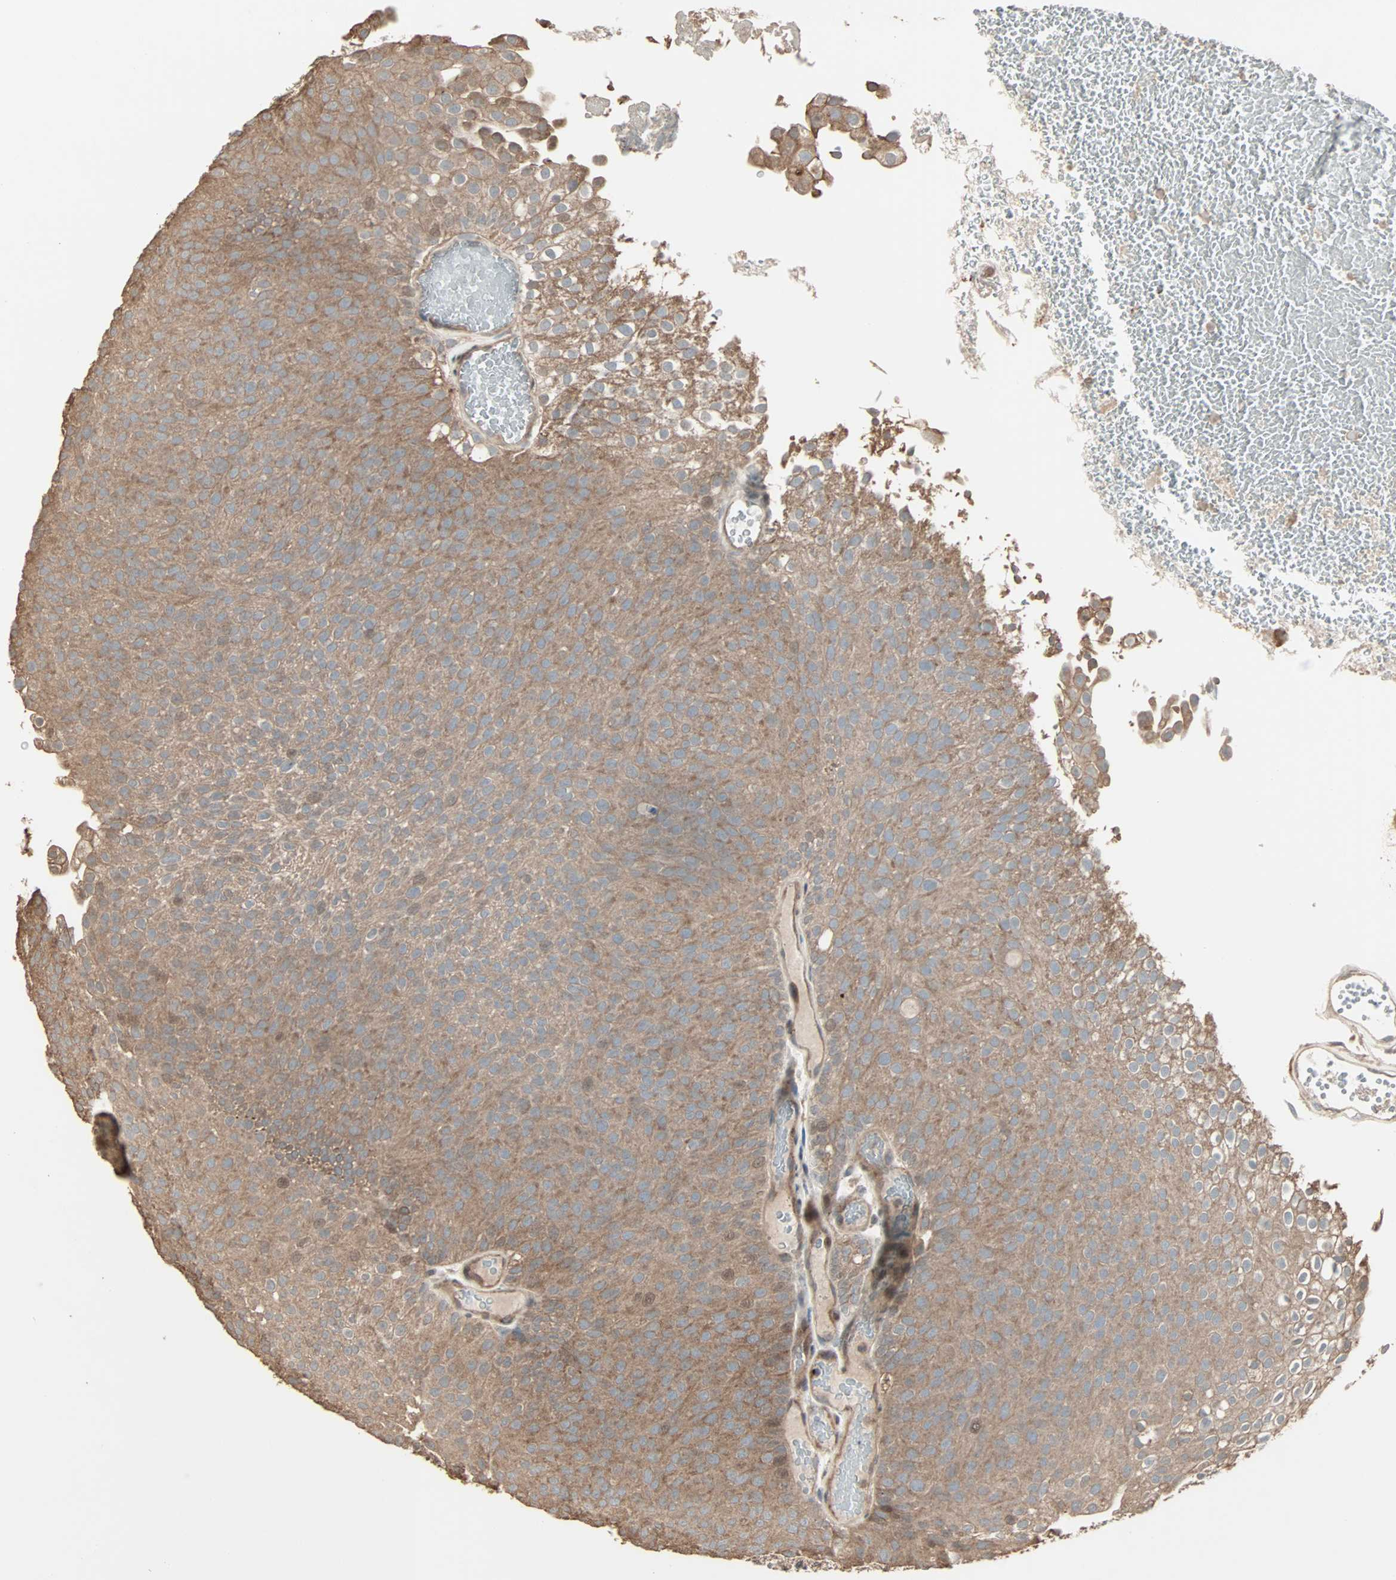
{"staining": {"intensity": "moderate", "quantity": ">75%", "location": "cytoplasmic/membranous"}, "tissue": "urothelial cancer", "cell_type": "Tumor cells", "image_type": "cancer", "snomed": [{"axis": "morphology", "description": "Urothelial carcinoma, Low grade"}, {"axis": "topography", "description": "Urinary bladder"}], "caption": "The photomicrograph displays staining of urothelial carcinoma (low-grade), revealing moderate cytoplasmic/membranous protein positivity (brown color) within tumor cells. The protein is stained brown, and the nuclei are stained in blue (DAB IHC with brightfield microscopy, high magnification).", "gene": "CALCRL", "patient": {"sex": "male", "age": 78}}